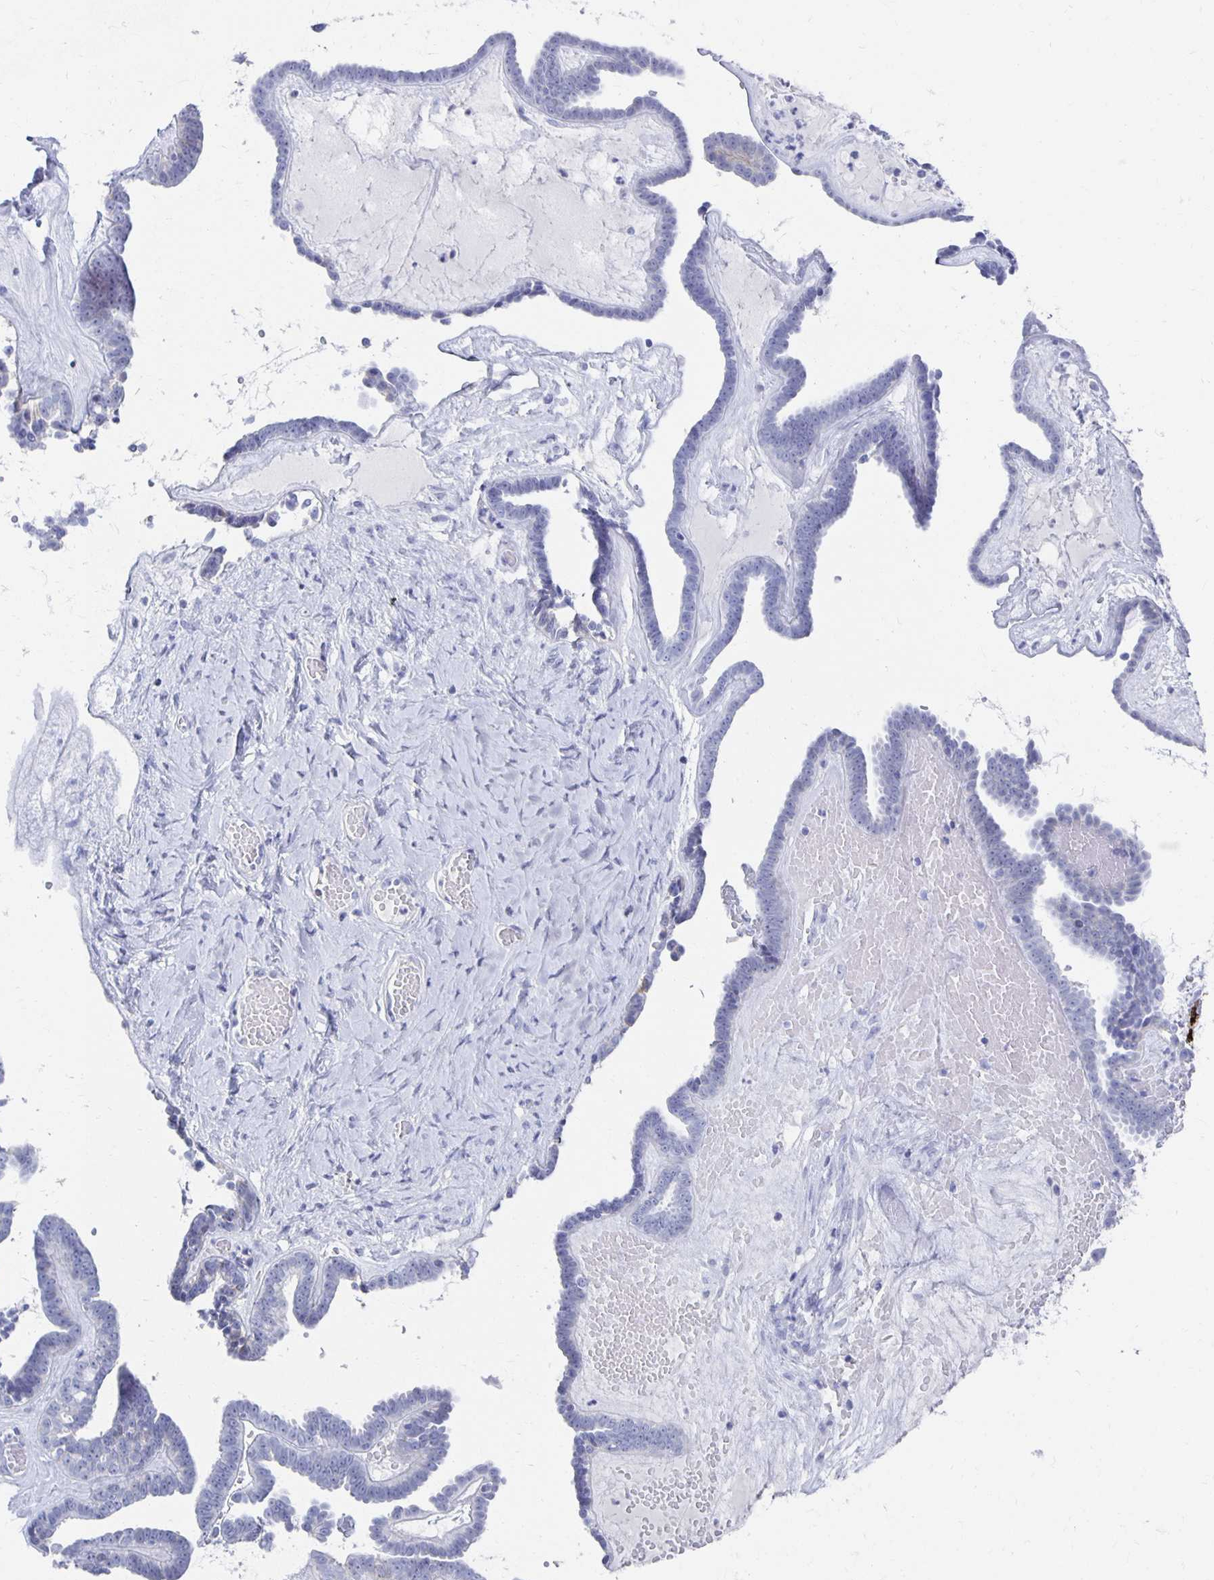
{"staining": {"intensity": "weak", "quantity": "<25%", "location": "cytoplasmic/membranous"}, "tissue": "ovarian cancer", "cell_type": "Tumor cells", "image_type": "cancer", "snomed": [{"axis": "morphology", "description": "Cystadenocarcinoma, serous, NOS"}, {"axis": "topography", "description": "Ovary"}], "caption": "Tumor cells are negative for brown protein staining in ovarian cancer.", "gene": "PRDM7", "patient": {"sex": "female", "age": 71}}